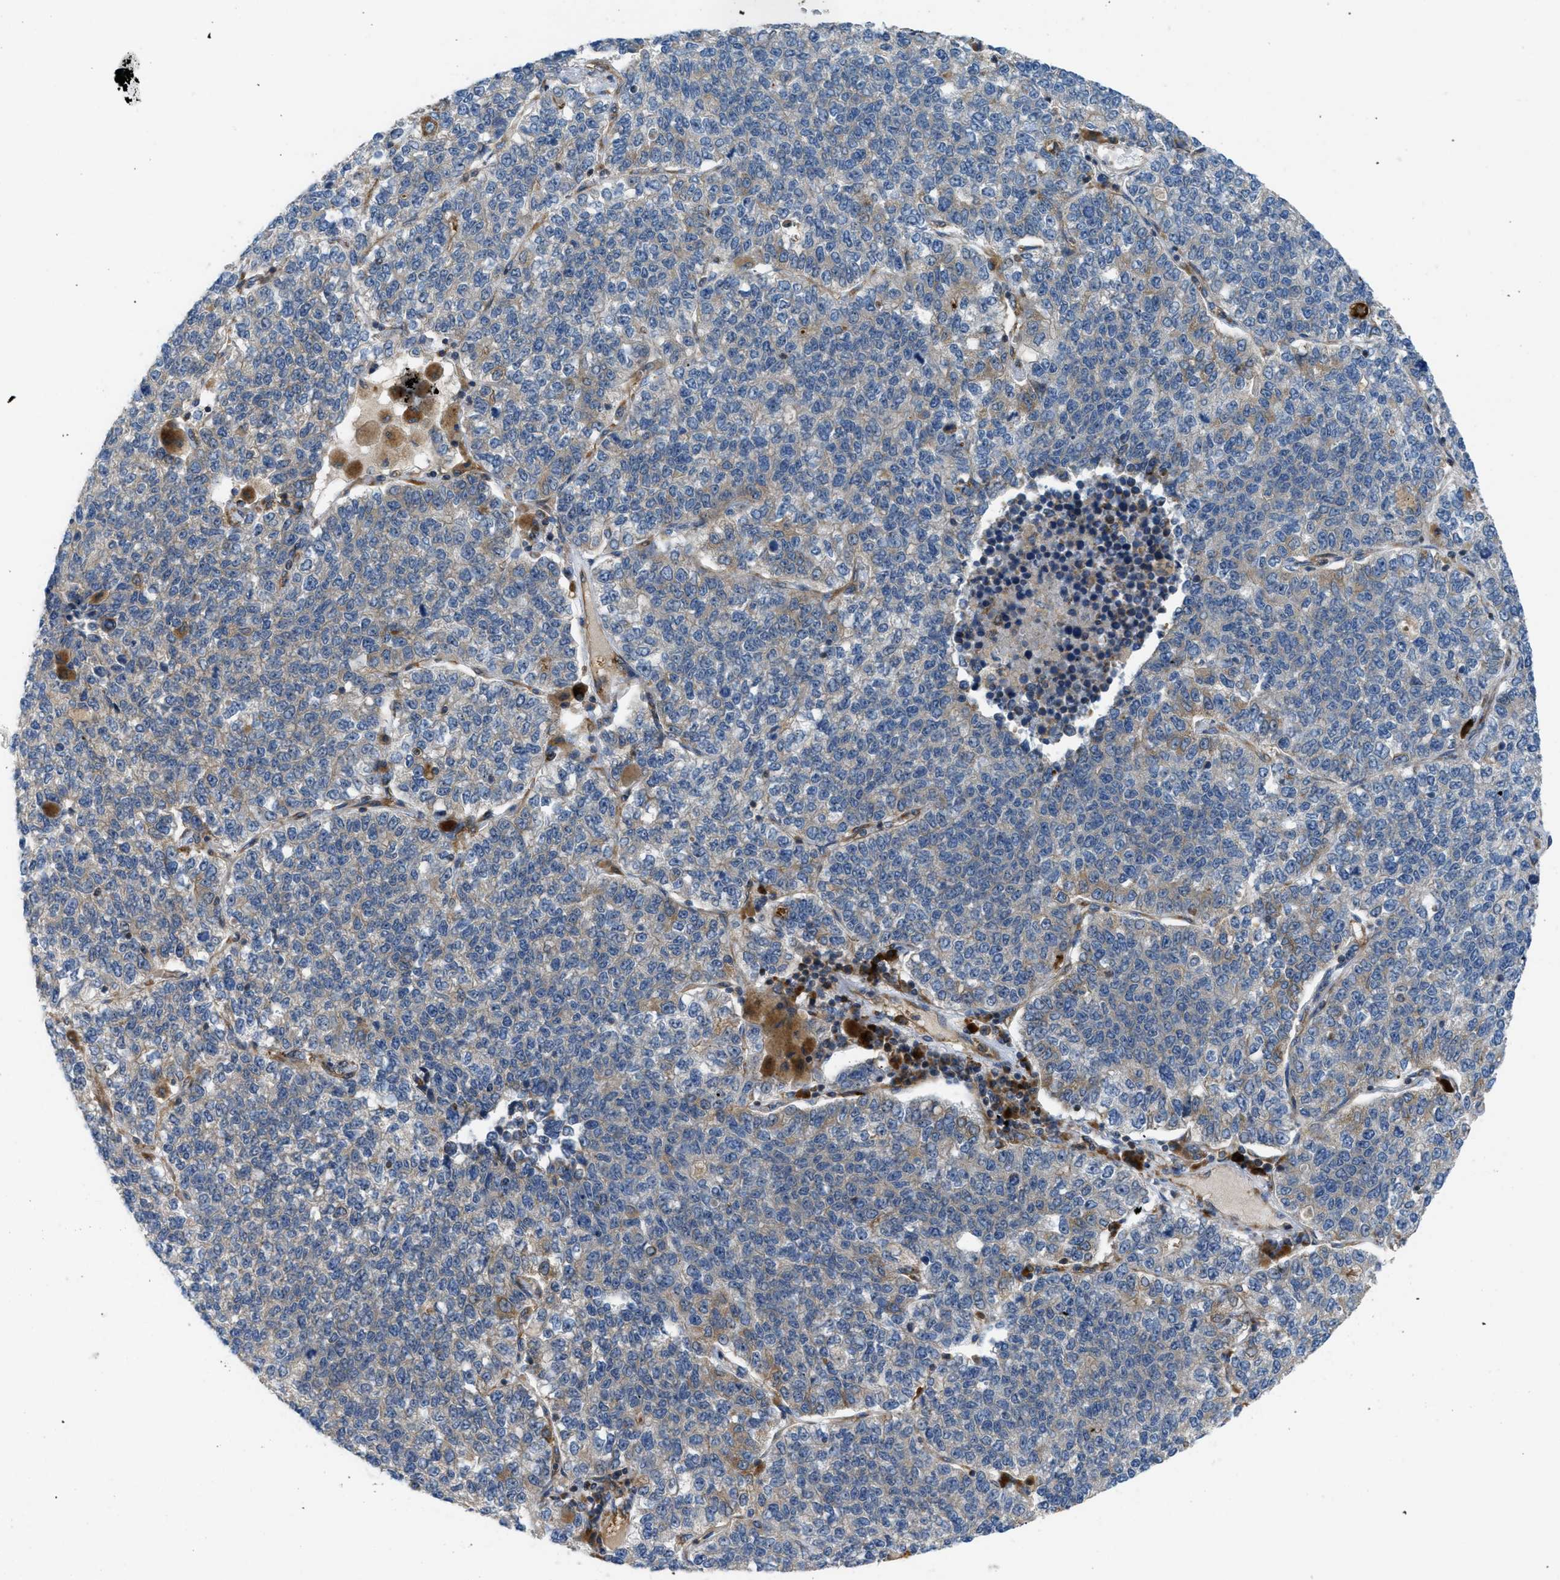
{"staining": {"intensity": "negative", "quantity": "none", "location": "none"}, "tissue": "lung cancer", "cell_type": "Tumor cells", "image_type": "cancer", "snomed": [{"axis": "morphology", "description": "Adenocarcinoma, NOS"}, {"axis": "topography", "description": "Lung"}], "caption": "Lung cancer (adenocarcinoma) stained for a protein using IHC shows no positivity tumor cells.", "gene": "ATP2A3", "patient": {"sex": "male", "age": 49}}